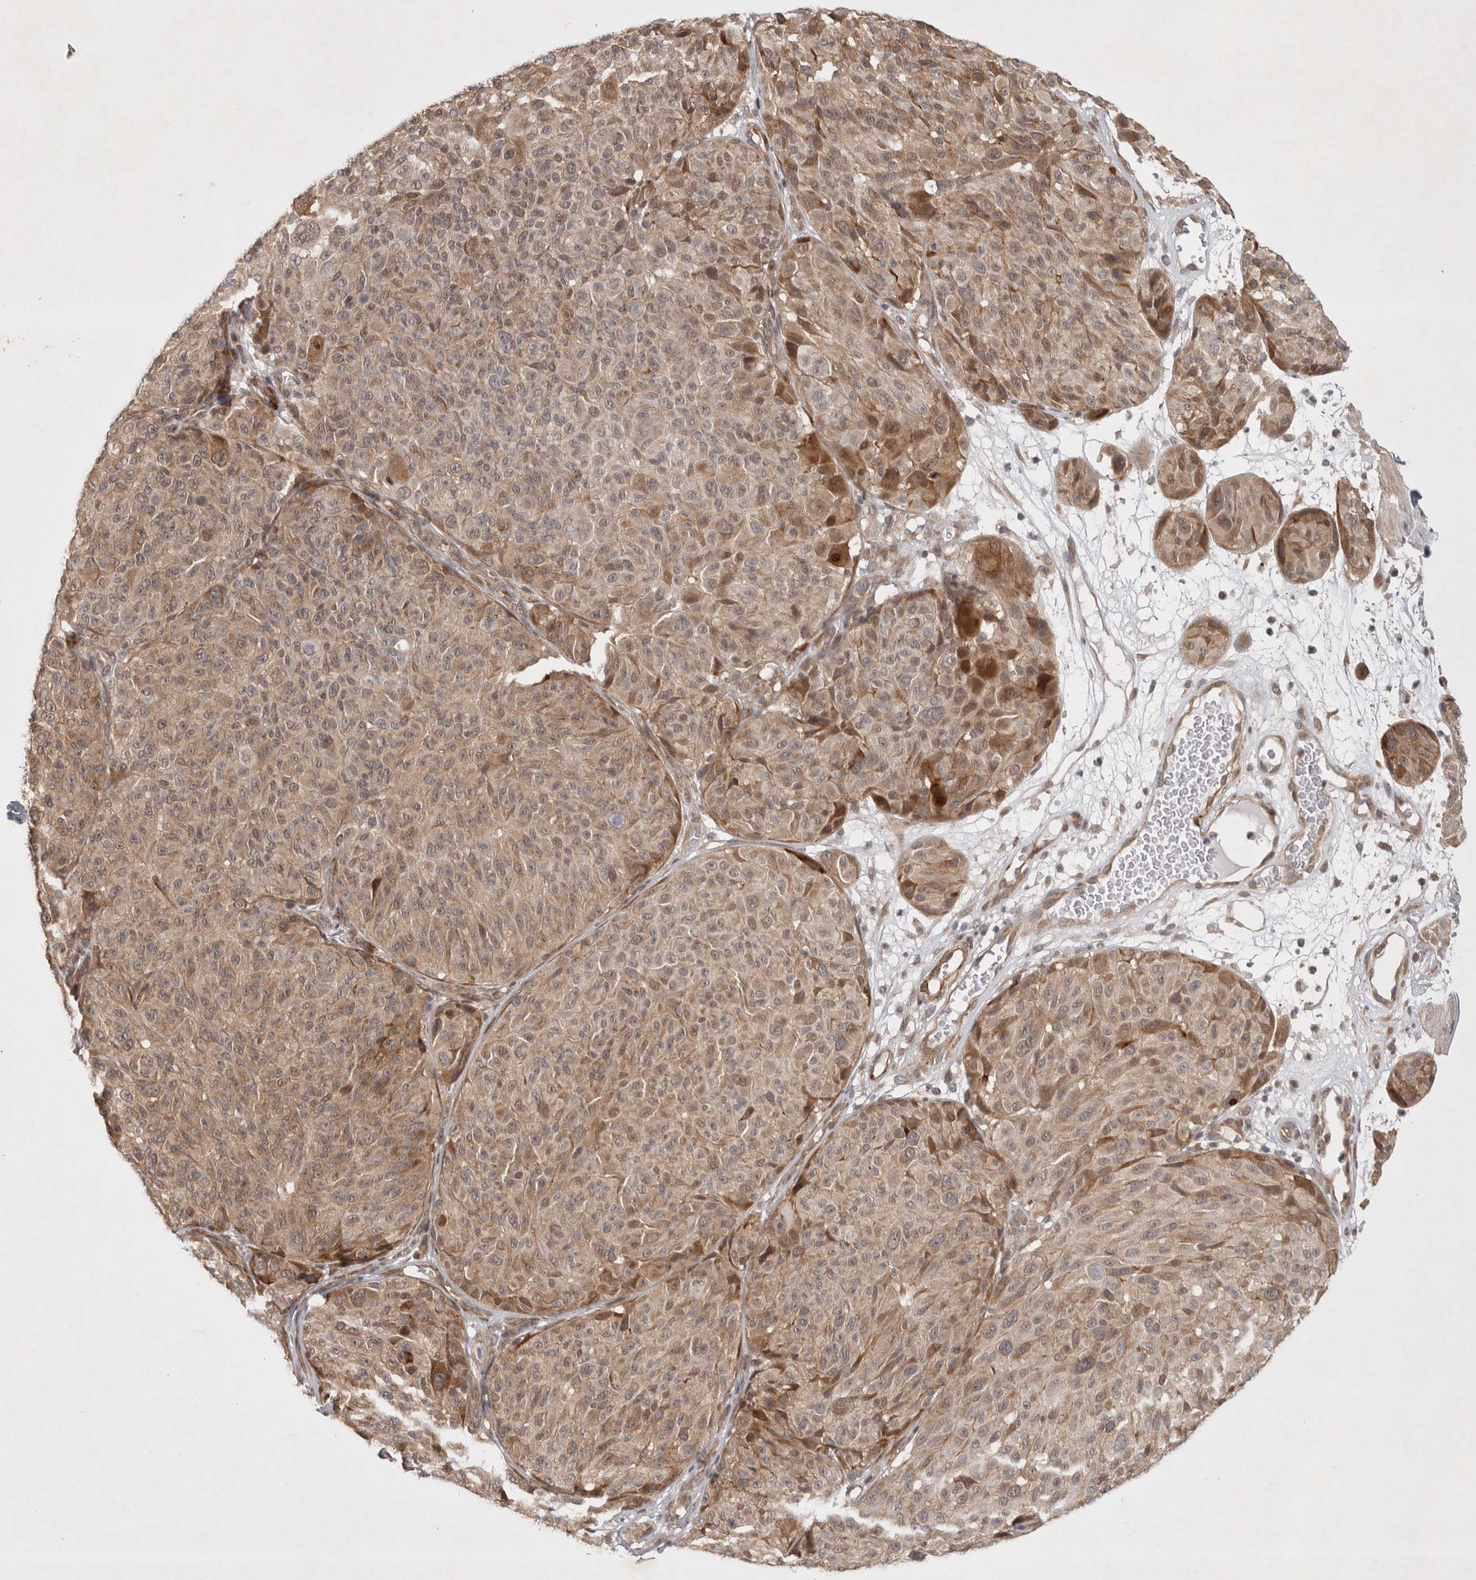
{"staining": {"intensity": "moderate", "quantity": ">75%", "location": "cytoplasmic/membranous,nuclear"}, "tissue": "melanoma", "cell_type": "Tumor cells", "image_type": "cancer", "snomed": [{"axis": "morphology", "description": "Malignant melanoma, NOS"}, {"axis": "topography", "description": "Skin"}], "caption": "The micrograph shows immunohistochemical staining of melanoma. There is moderate cytoplasmic/membranous and nuclear staining is identified in about >75% of tumor cells. (Brightfield microscopy of DAB IHC at high magnification).", "gene": "ZNF318", "patient": {"sex": "male", "age": 83}}